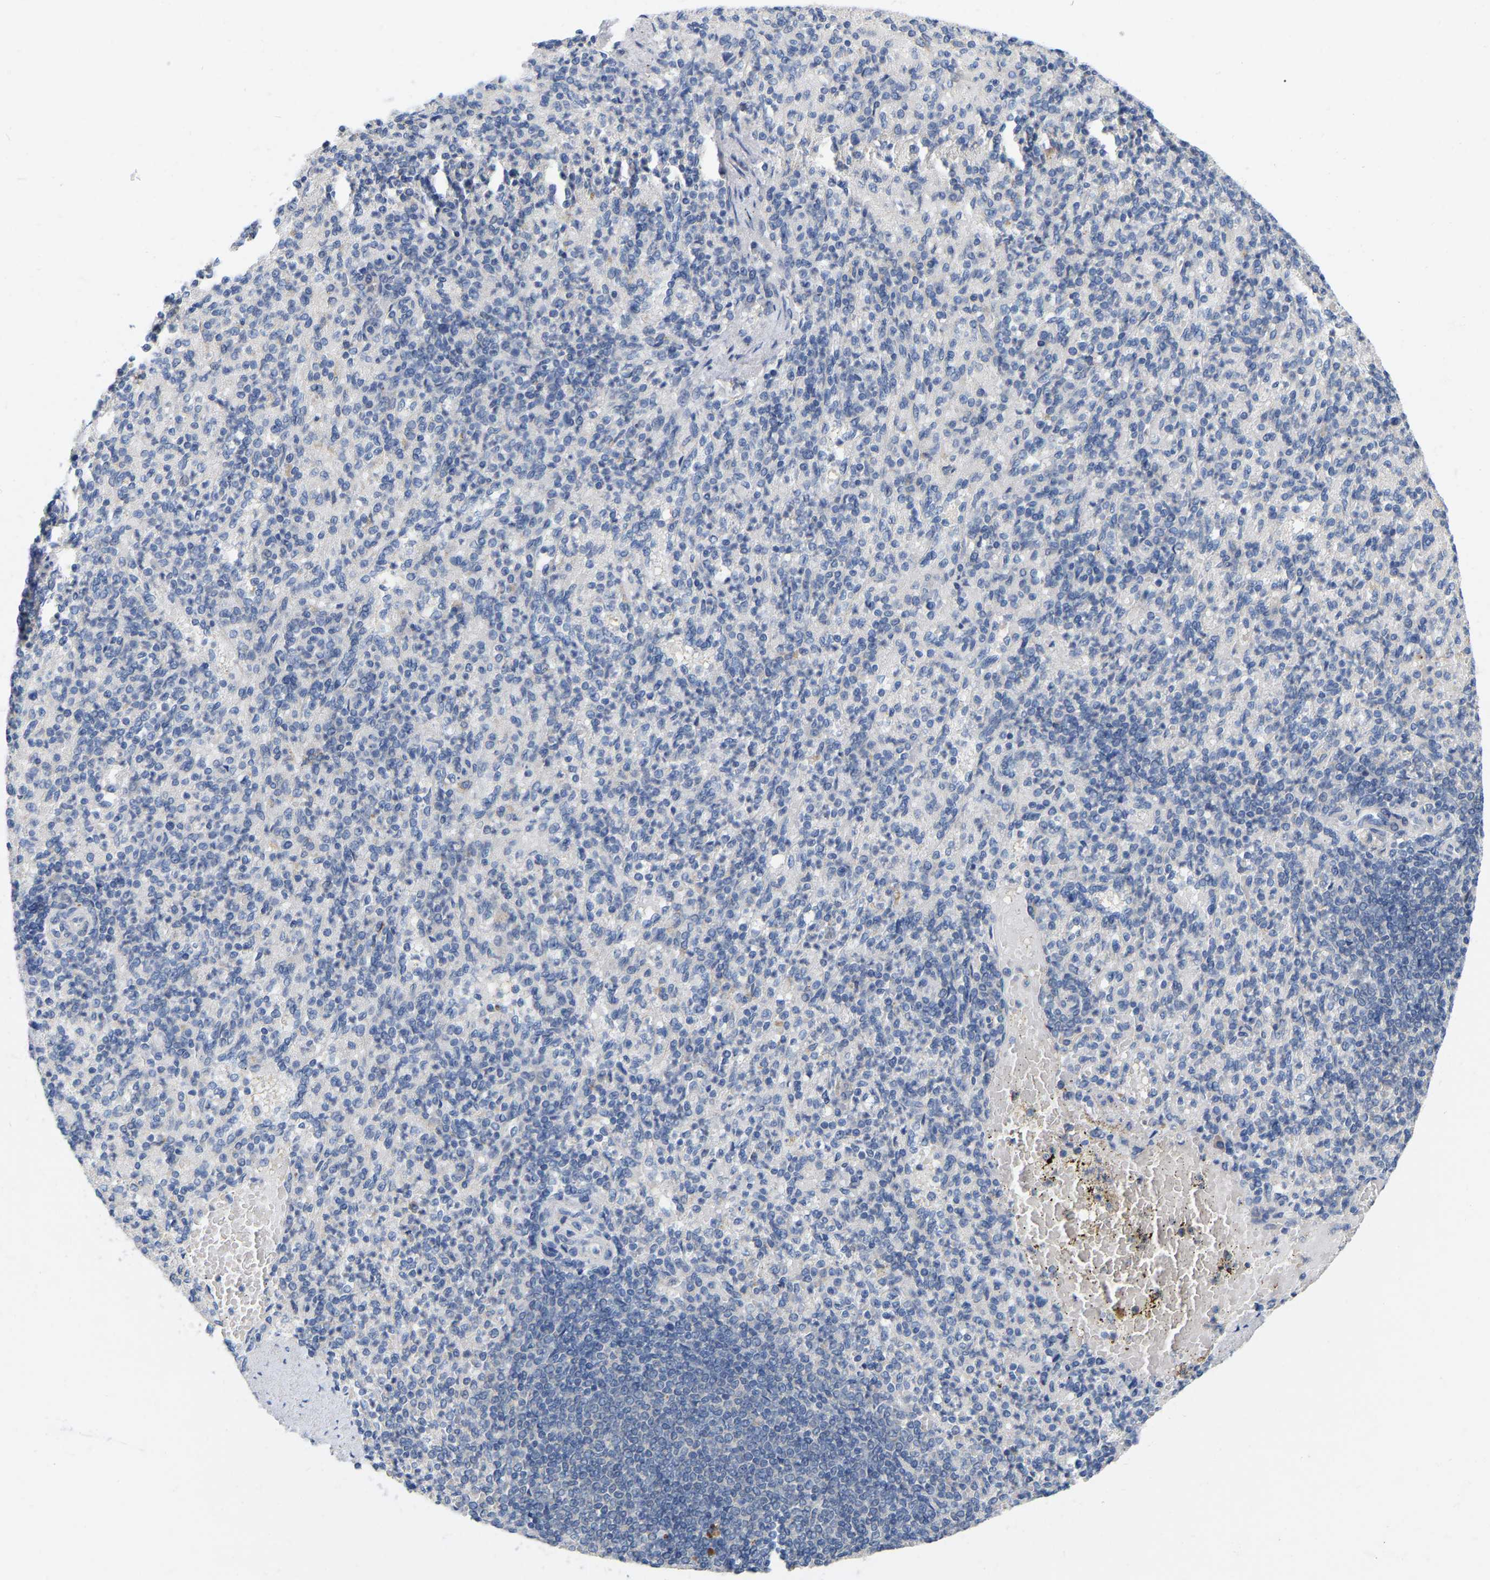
{"staining": {"intensity": "negative", "quantity": "none", "location": "none"}, "tissue": "spleen", "cell_type": "Cells in red pulp", "image_type": "normal", "snomed": [{"axis": "morphology", "description": "Normal tissue, NOS"}, {"axis": "topography", "description": "Spleen"}], "caption": "This is a photomicrograph of immunohistochemistry staining of benign spleen, which shows no positivity in cells in red pulp. The staining is performed using DAB (3,3'-diaminobenzidine) brown chromogen with nuclei counter-stained in using hematoxylin.", "gene": "WIPI2", "patient": {"sex": "female", "age": 74}}